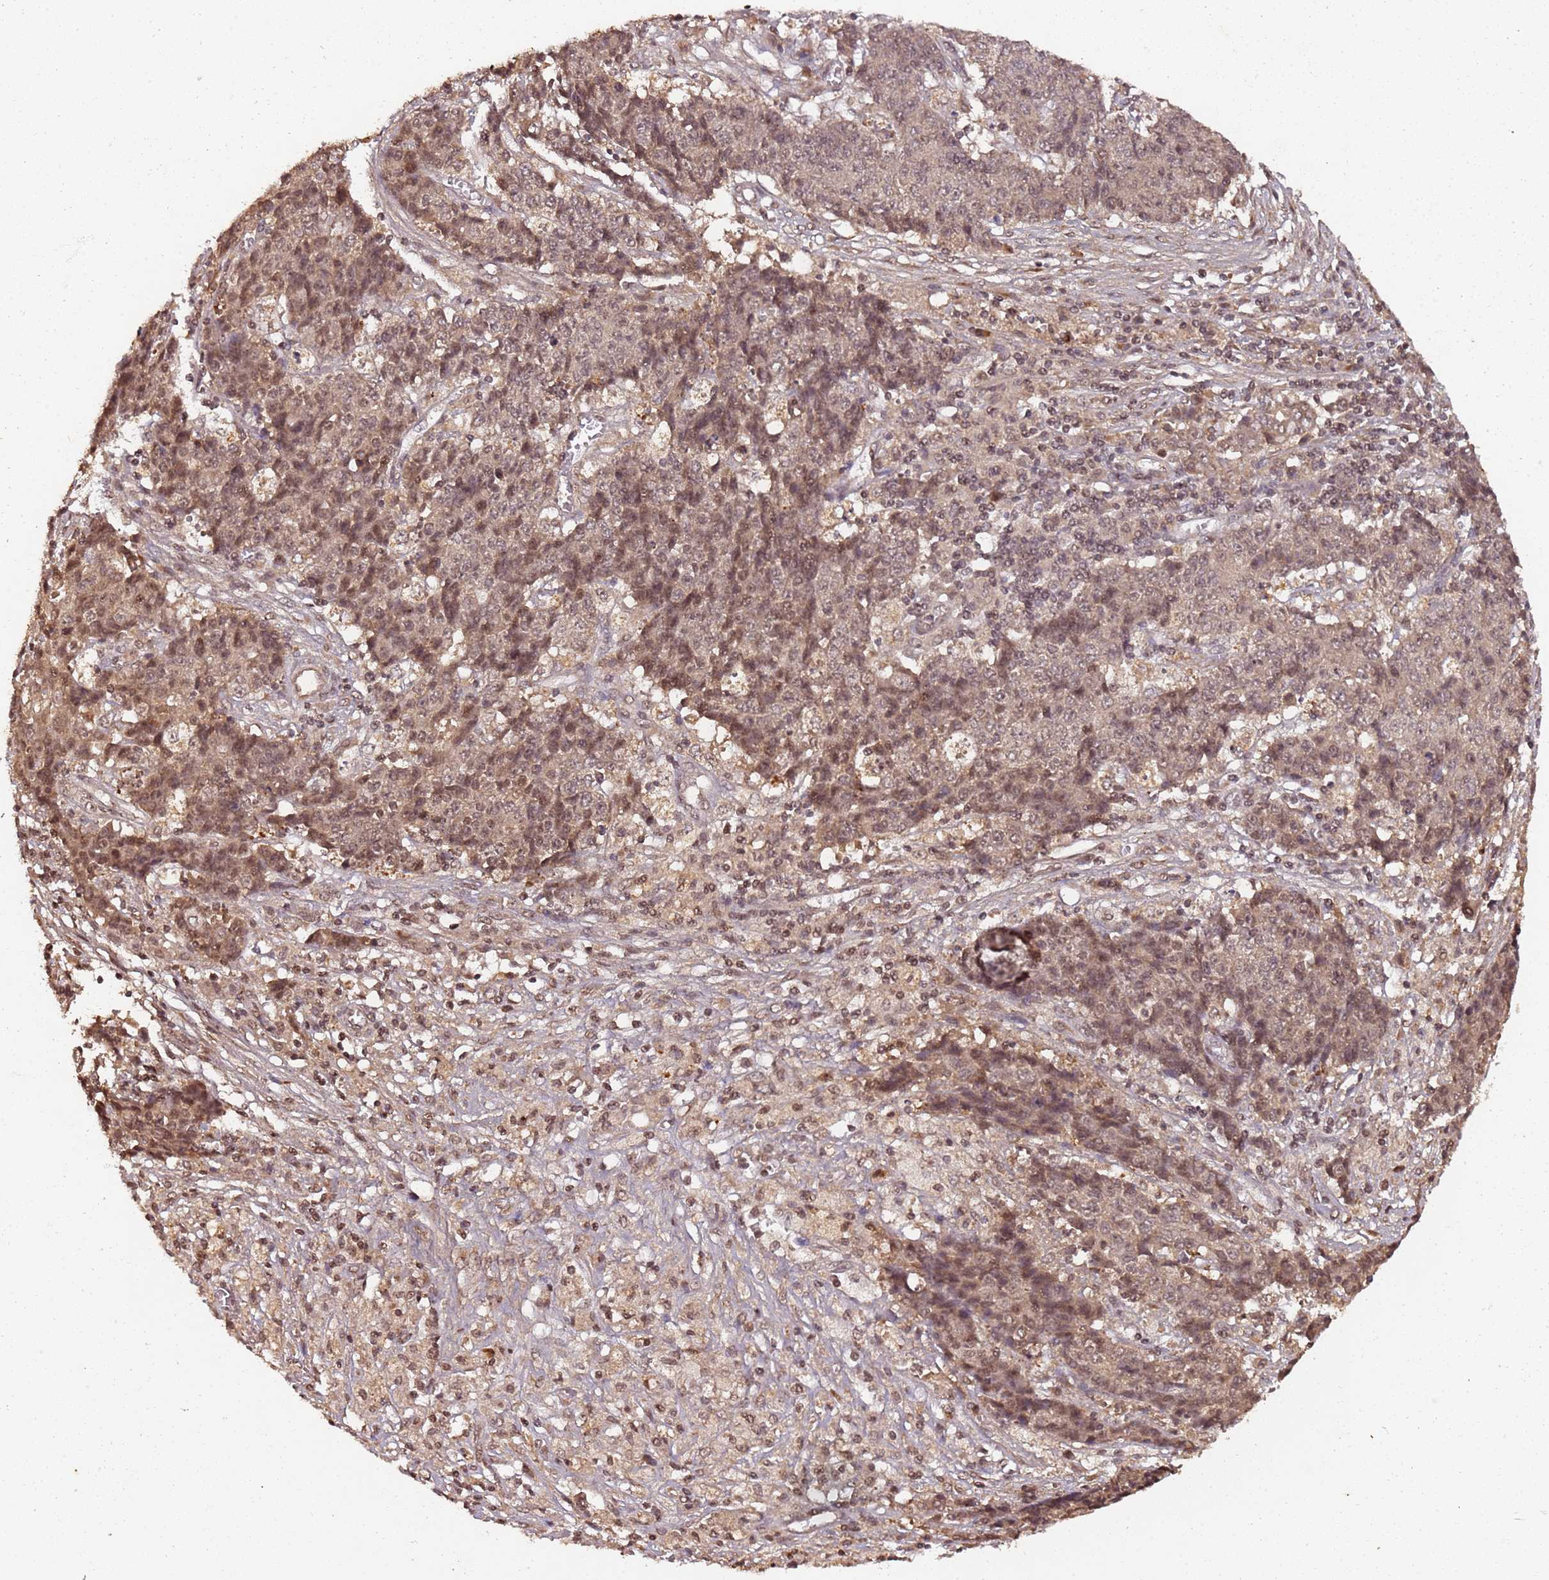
{"staining": {"intensity": "moderate", "quantity": ">75%", "location": "nuclear"}, "tissue": "ovarian cancer", "cell_type": "Tumor cells", "image_type": "cancer", "snomed": [{"axis": "morphology", "description": "Carcinoma, endometroid"}, {"axis": "topography", "description": "Ovary"}], "caption": "Human ovarian endometroid carcinoma stained with a protein marker demonstrates moderate staining in tumor cells.", "gene": "COL1A2", "patient": {"sex": "female", "age": 42}}